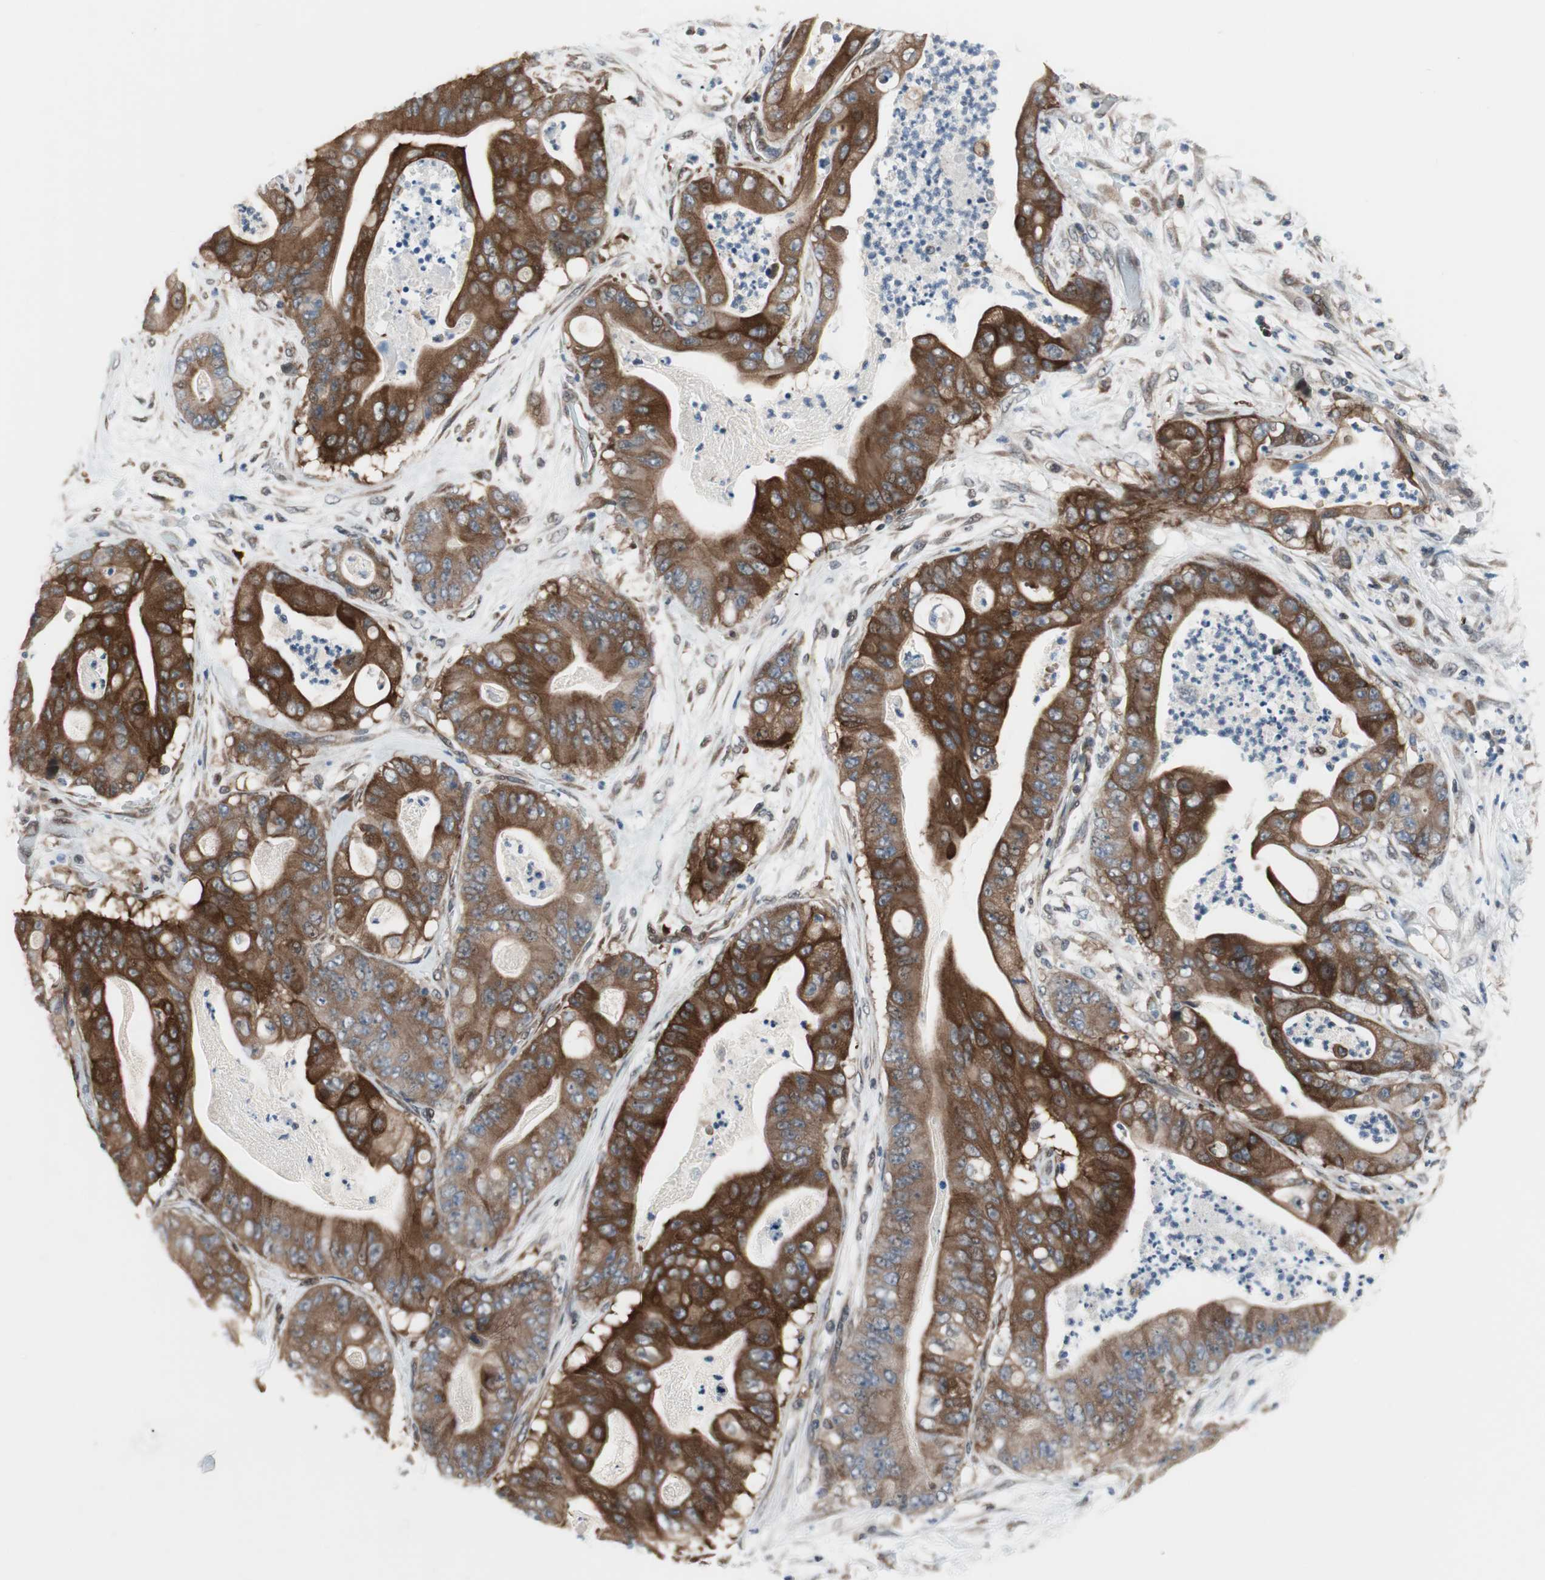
{"staining": {"intensity": "strong", "quantity": "25%-75%", "location": "cytoplasmic/membranous"}, "tissue": "stomach cancer", "cell_type": "Tumor cells", "image_type": "cancer", "snomed": [{"axis": "morphology", "description": "Adenocarcinoma, NOS"}, {"axis": "topography", "description": "Stomach"}], "caption": "Adenocarcinoma (stomach) tissue reveals strong cytoplasmic/membranous expression in about 25%-75% of tumor cells, visualized by immunohistochemistry.", "gene": "ZNF512B", "patient": {"sex": "female", "age": 73}}